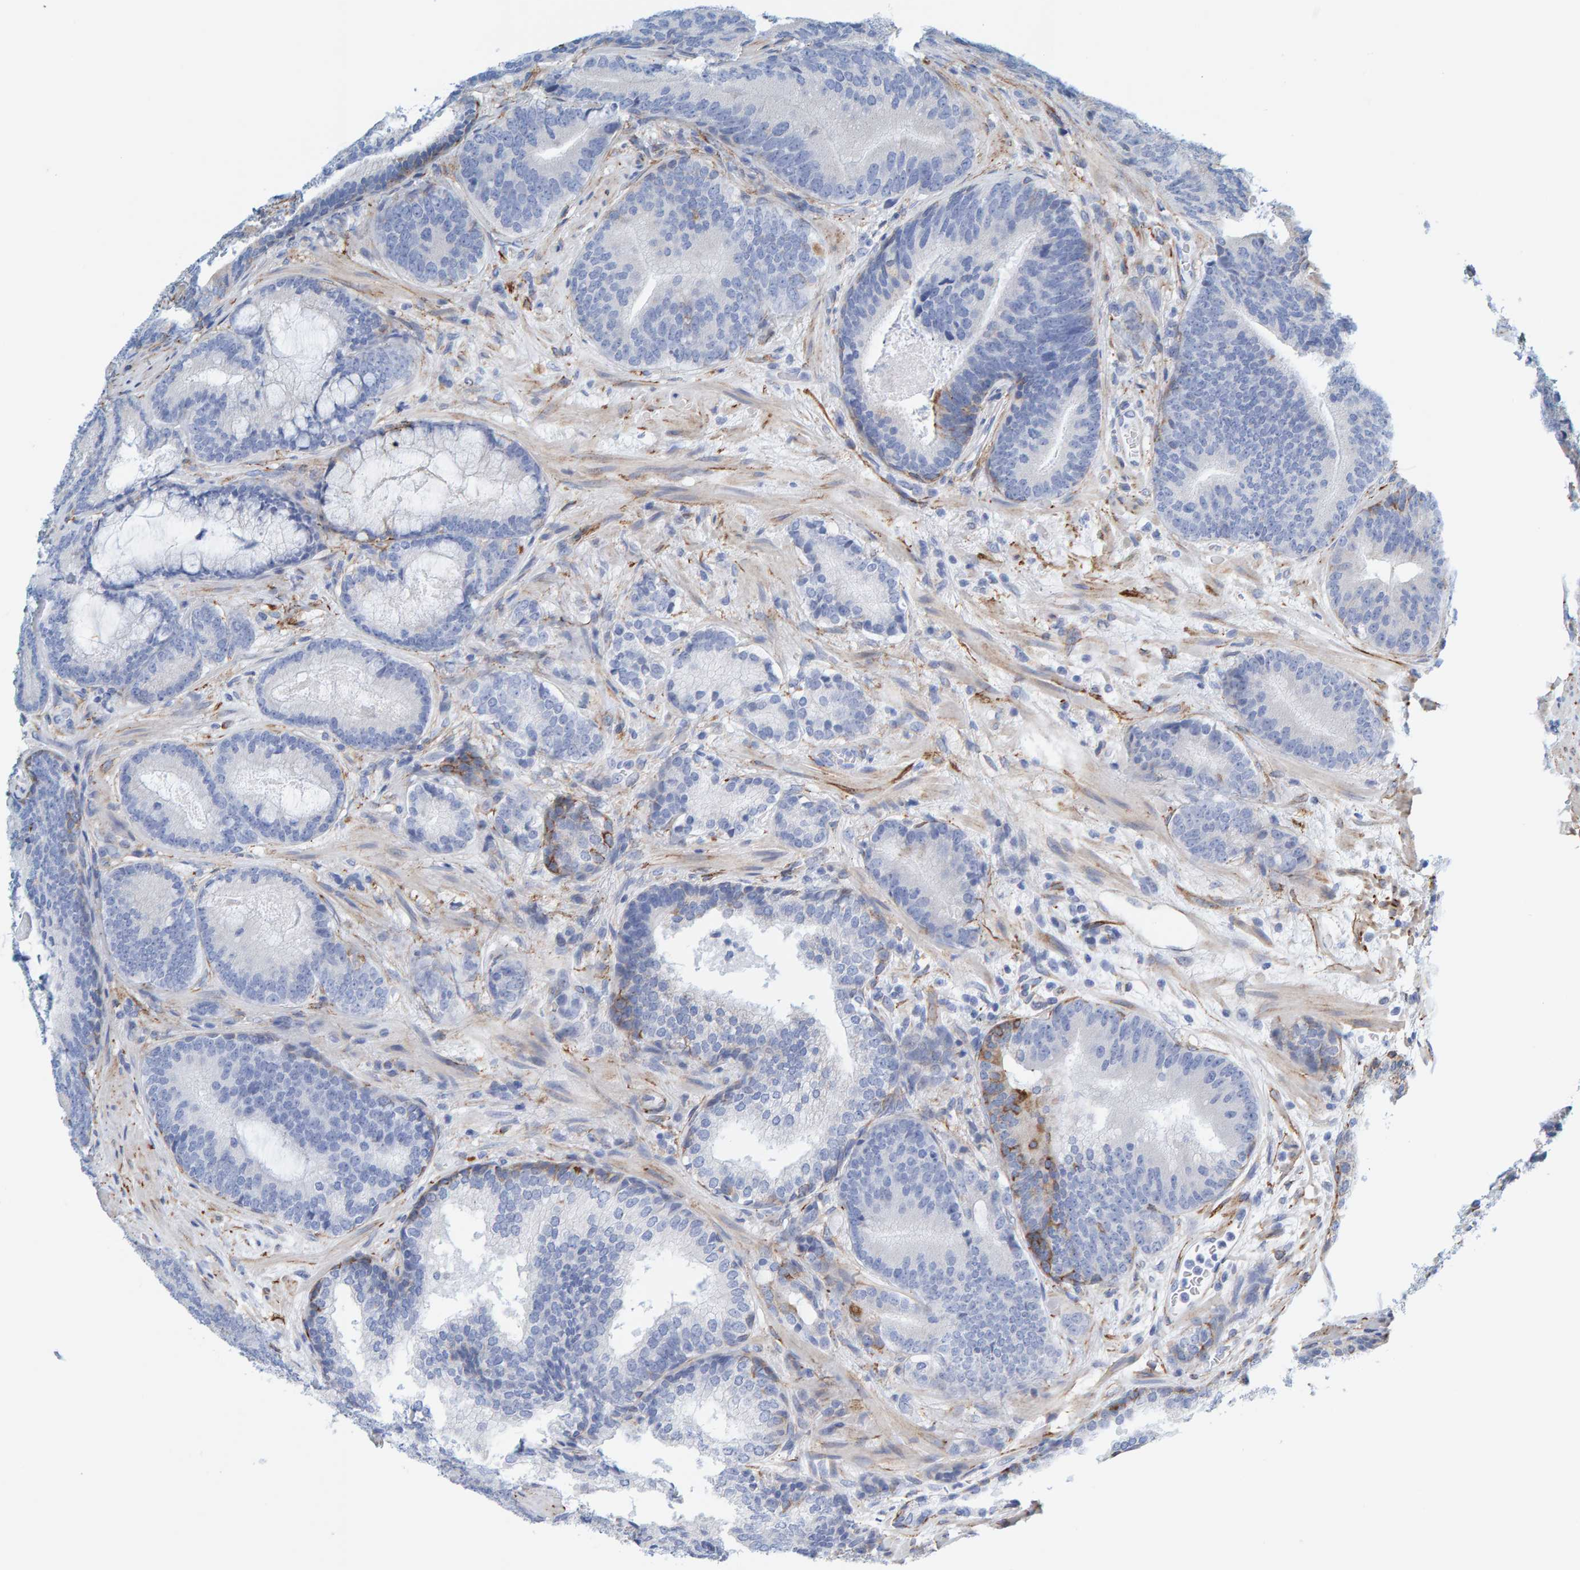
{"staining": {"intensity": "negative", "quantity": "none", "location": "none"}, "tissue": "prostate cancer", "cell_type": "Tumor cells", "image_type": "cancer", "snomed": [{"axis": "morphology", "description": "Adenocarcinoma, High grade"}, {"axis": "topography", "description": "Prostate"}], "caption": "Histopathology image shows no significant protein positivity in tumor cells of prostate adenocarcinoma (high-grade). Brightfield microscopy of immunohistochemistry stained with DAB (3,3'-diaminobenzidine) (brown) and hematoxylin (blue), captured at high magnification.", "gene": "MAP1B", "patient": {"sex": "male", "age": 55}}